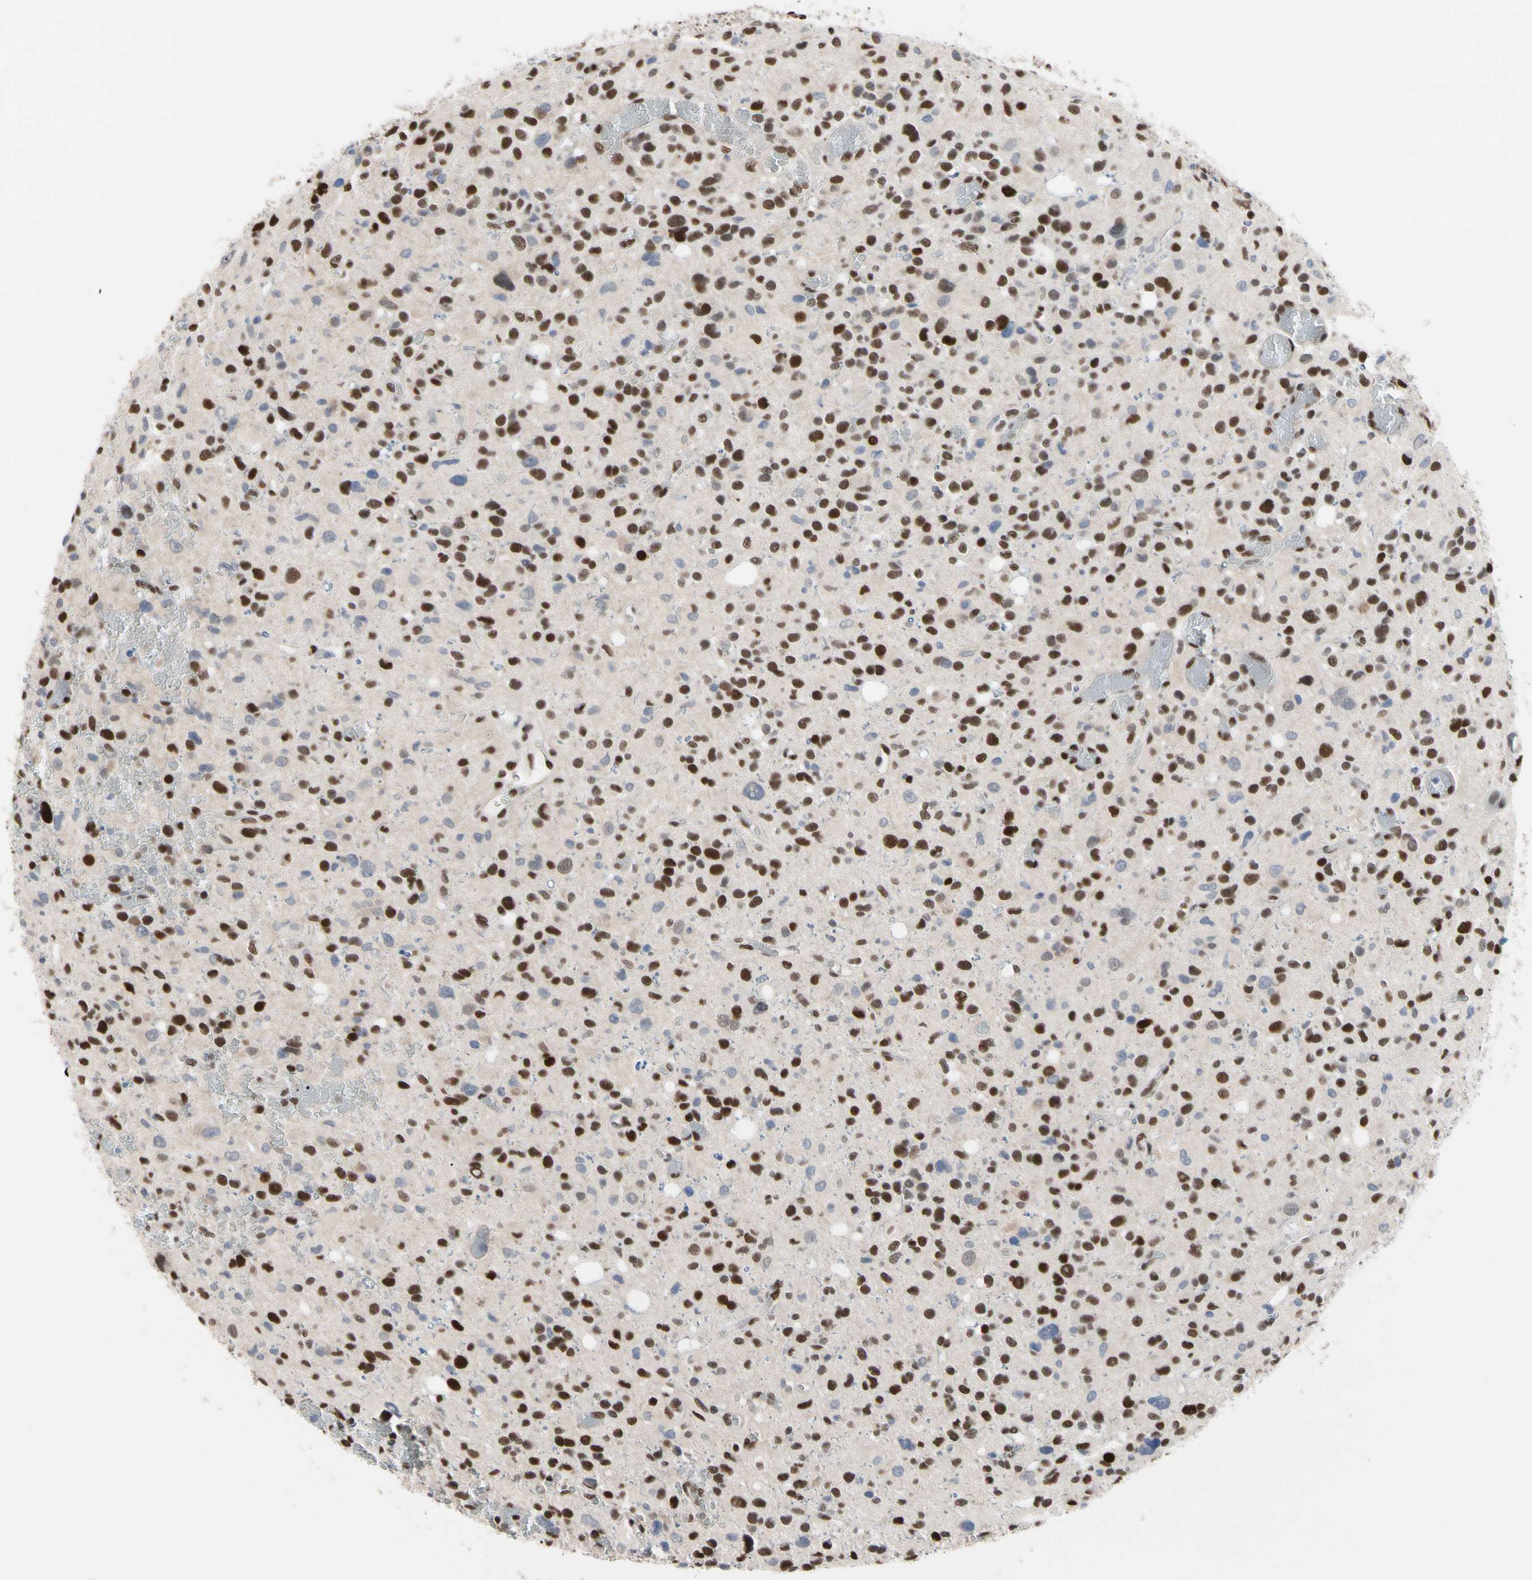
{"staining": {"intensity": "moderate", "quantity": ">75%", "location": "nuclear"}, "tissue": "glioma", "cell_type": "Tumor cells", "image_type": "cancer", "snomed": [{"axis": "morphology", "description": "Glioma, malignant, High grade"}, {"axis": "topography", "description": "Brain"}], "caption": "Human glioma stained with a brown dye shows moderate nuclear positive positivity in about >75% of tumor cells.", "gene": "FAM98B", "patient": {"sex": "male", "age": 48}}